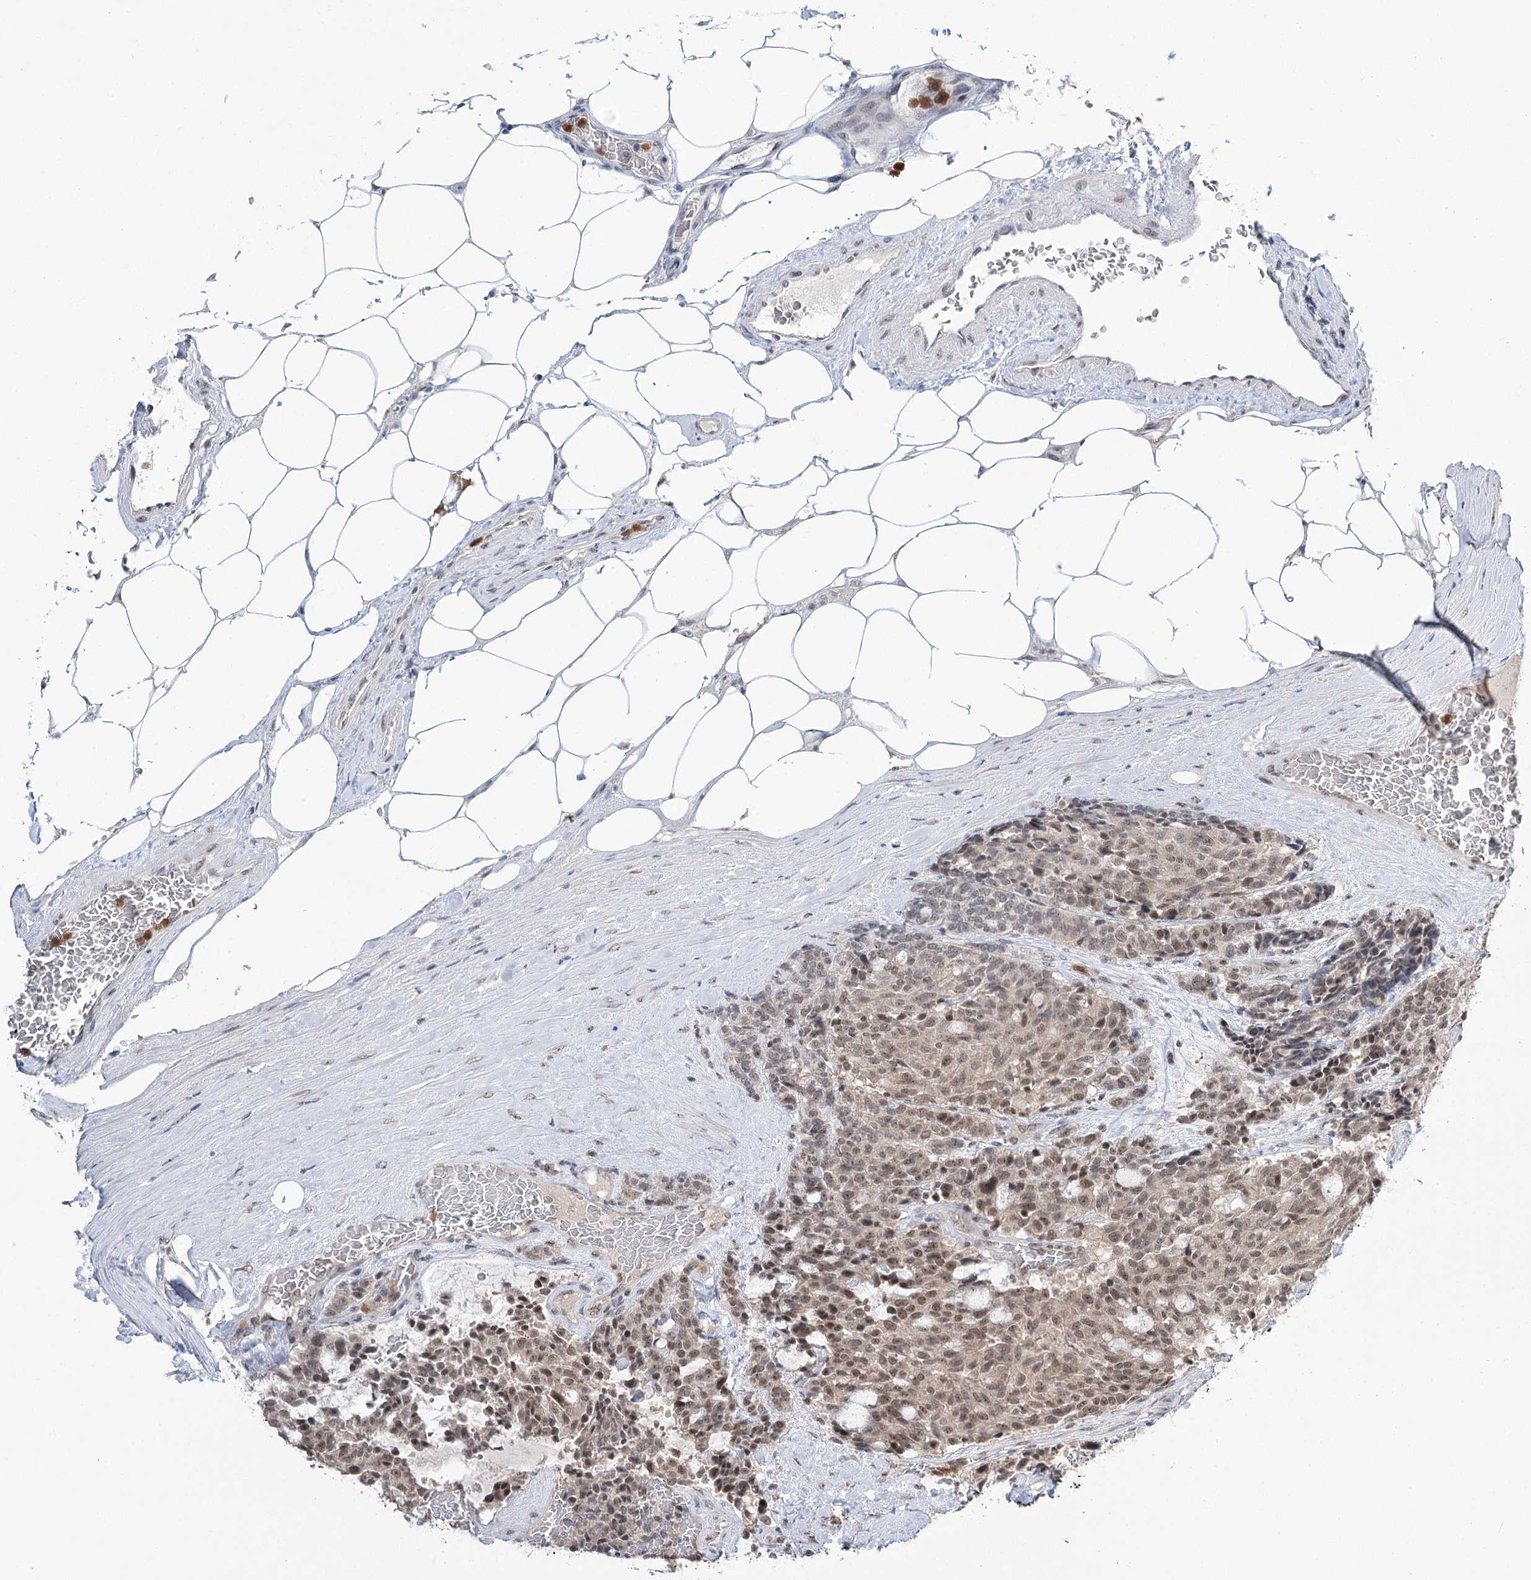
{"staining": {"intensity": "moderate", "quantity": "25%-75%", "location": "nuclear"}, "tissue": "carcinoid", "cell_type": "Tumor cells", "image_type": "cancer", "snomed": [{"axis": "morphology", "description": "Carcinoid, malignant, NOS"}, {"axis": "topography", "description": "Pancreas"}], "caption": "Immunohistochemistry (IHC) staining of carcinoid, which demonstrates medium levels of moderate nuclear positivity in approximately 25%-75% of tumor cells indicating moderate nuclear protein positivity. The staining was performed using DAB (3,3'-diaminobenzidine) (brown) for protein detection and nuclei were counterstained in hematoxylin (blue).", "gene": "ERCC3", "patient": {"sex": "female", "age": 54}}